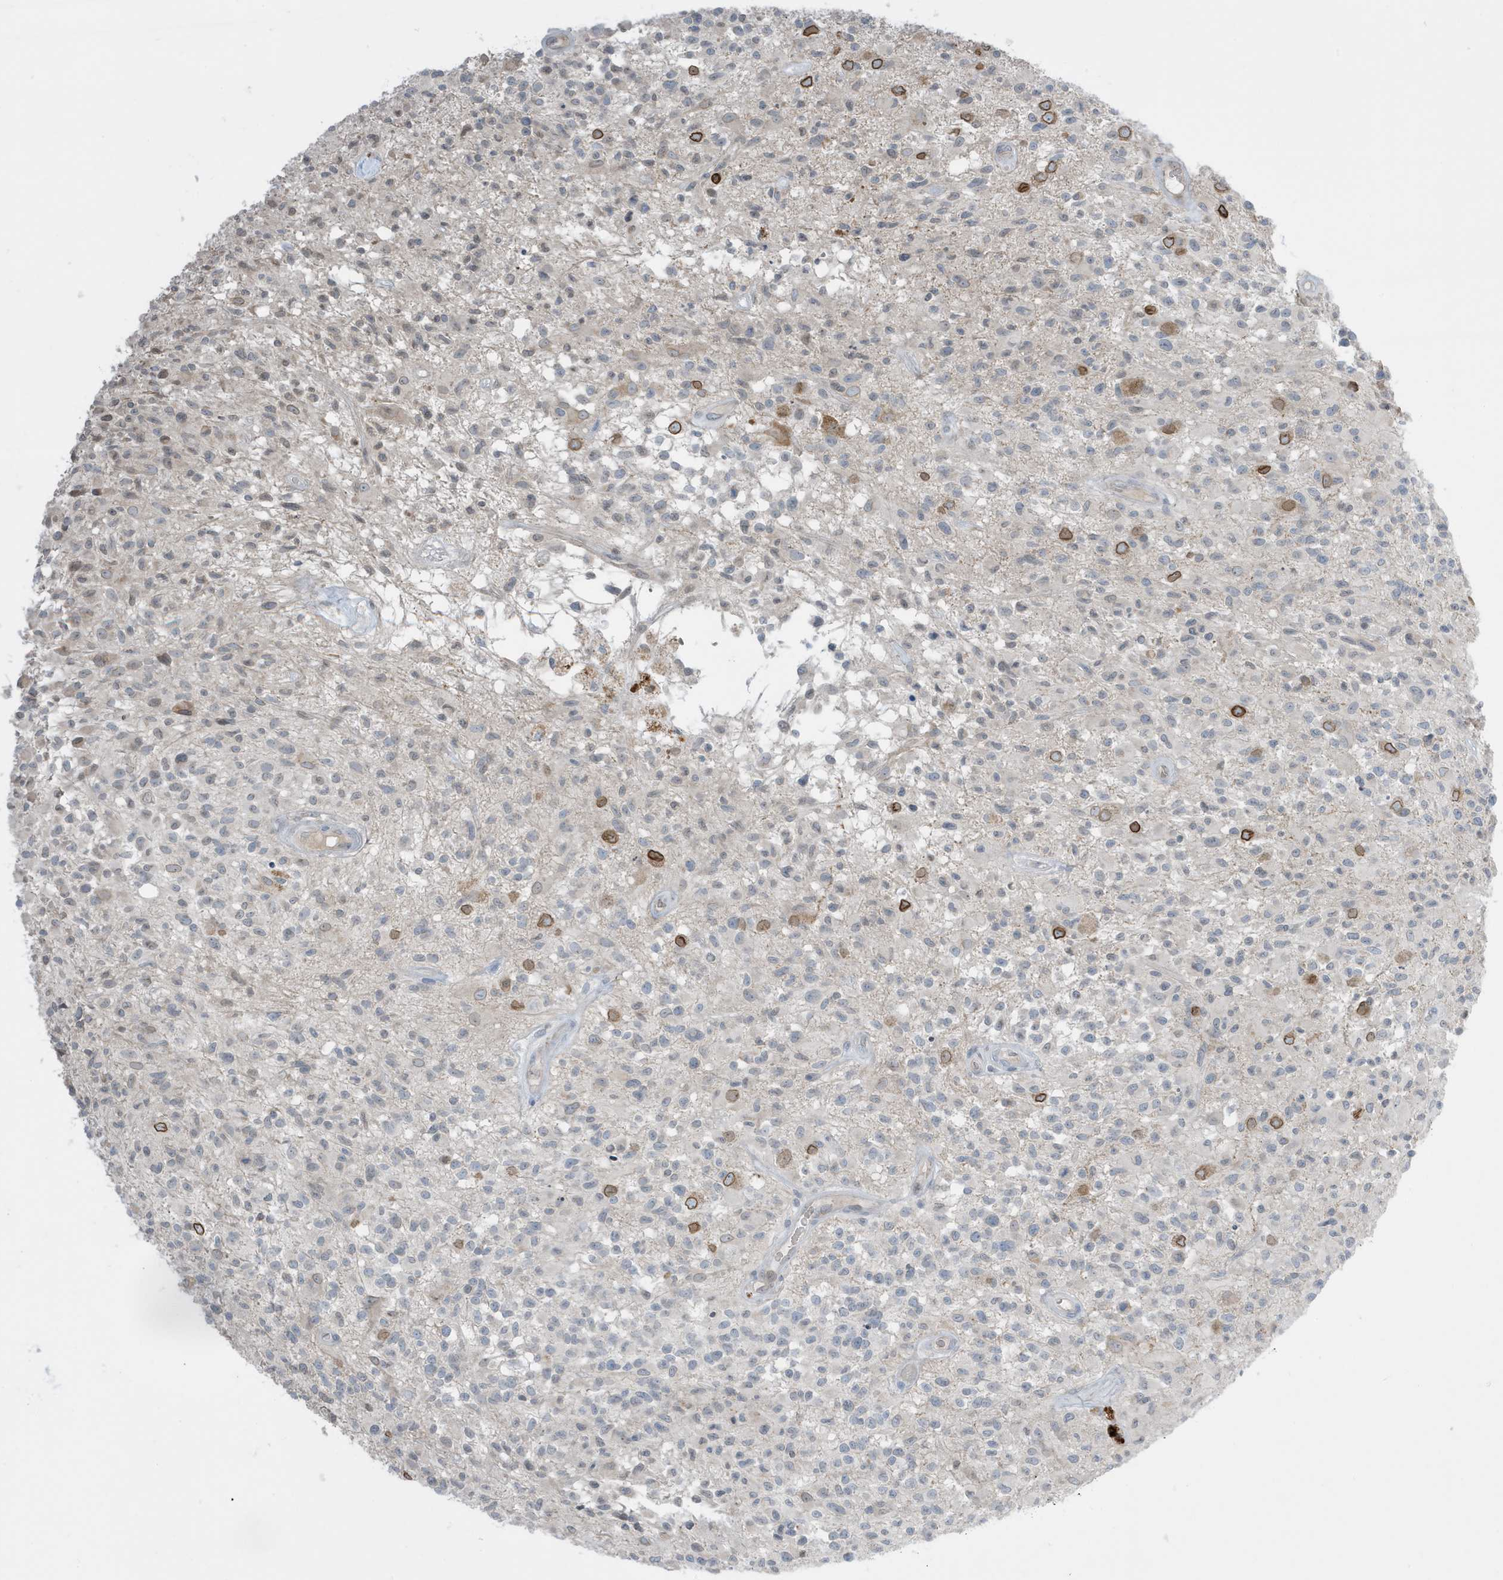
{"staining": {"intensity": "negative", "quantity": "none", "location": "none"}, "tissue": "glioma", "cell_type": "Tumor cells", "image_type": "cancer", "snomed": [{"axis": "morphology", "description": "Glioma, malignant, High grade"}, {"axis": "morphology", "description": "Glioblastoma, NOS"}, {"axis": "topography", "description": "Brain"}], "caption": "An IHC image of glioma is shown. There is no staining in tumor cells of glioma.", "gene": "FNDC1", "patient": {"sex": "male", "age": 60}}